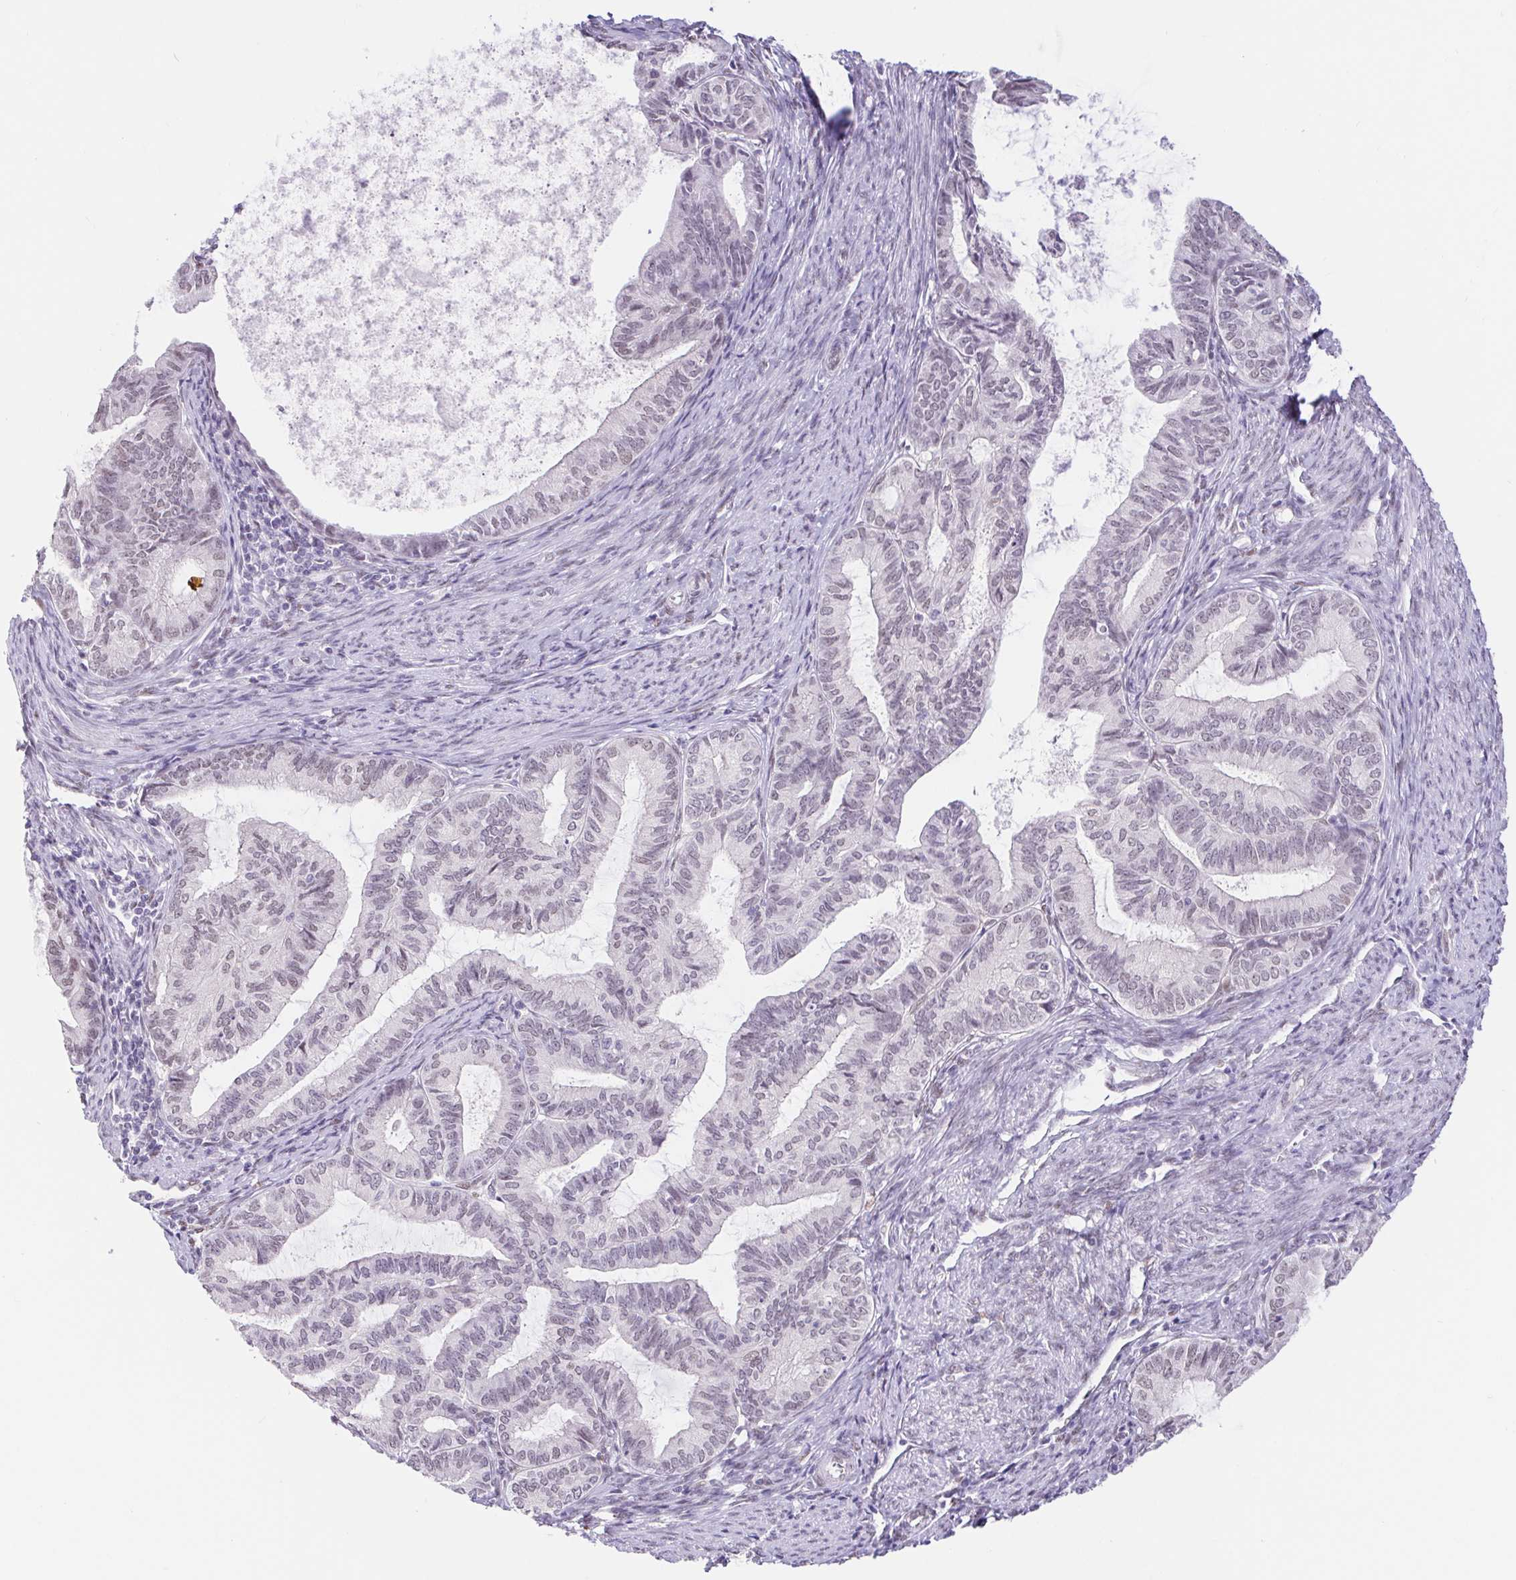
{"staining": {"intensity": "weak", "quantity": "<25%", "location": "nuclear"}, "tissue": "endometrial cancer", "cell_type": "Tumor cells", "image_type": "cancer", "snomed": [{"axis": "morphology", "description": "Adenocarcinoma, NOS"}, {"axis": "topography", "description": "Endometrium"}], "caption": "An immunohistochemistry photomicrograph of endometrial cancer is shown. There is no staining in tumor cells of endometrial cancer.", "gene": "CAND1", "patient": {"sex": "female", "age": 86}}